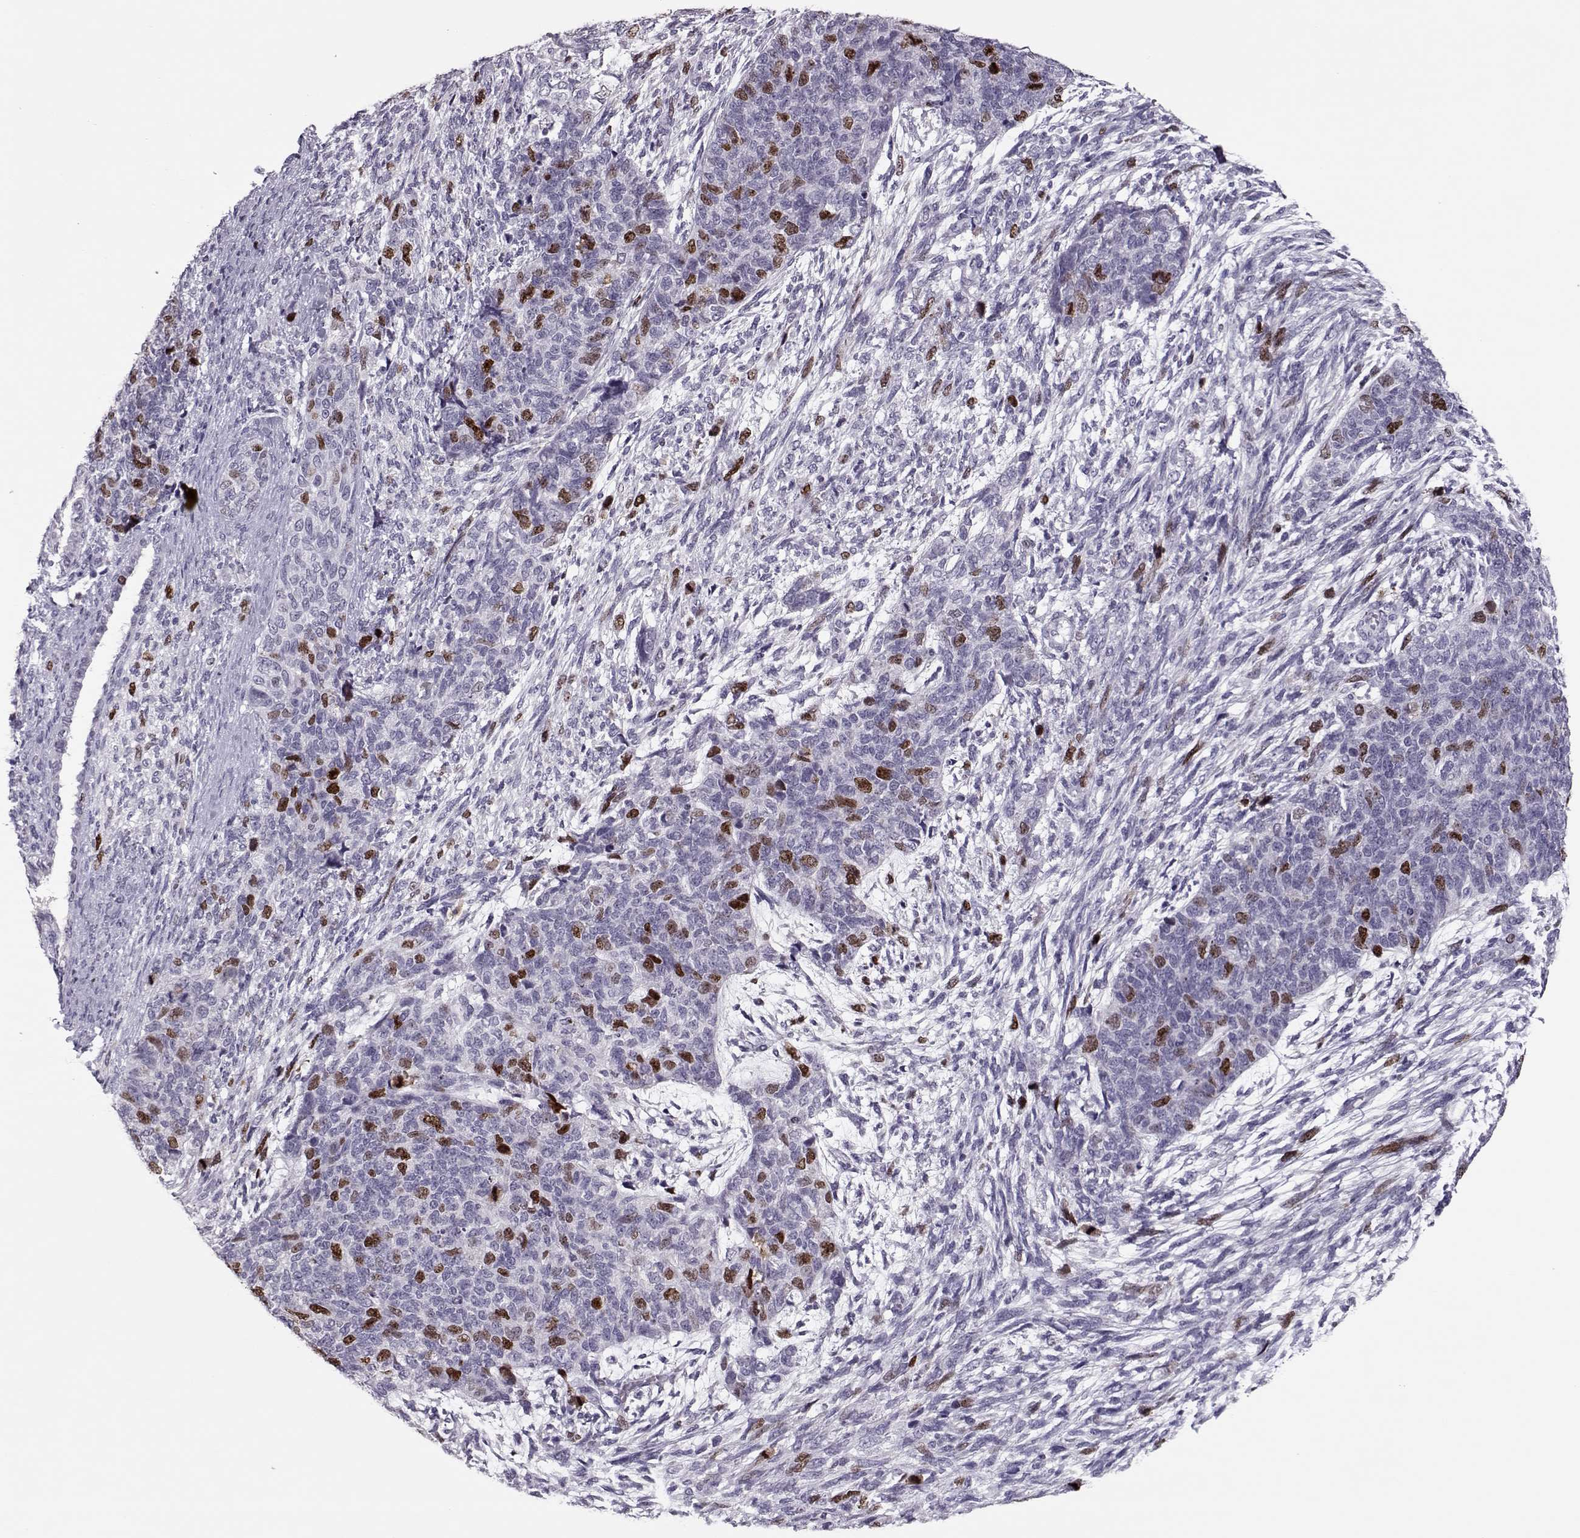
{"staining": {"intensity": "strong", "quantity": "<25%", "location": "nuclear"}, "tissue": "cervical cancer", "cell_type": "Tumor cells", "image_type": "cancer", "snomed": [{"axis": "morphology", "description": "Squamous cell carcinoma, NOS"}, {"axis": "topography", "description": "Cervix"}], "caption": "Brown immunohistochemical staining in human cervical cancer (squamous cell carcinoma) demonstrates strong nuclear staining in approximately <25% of tumor cells.", "gene": "SGO1", "patient": {"sex": "female", "age": 63}}